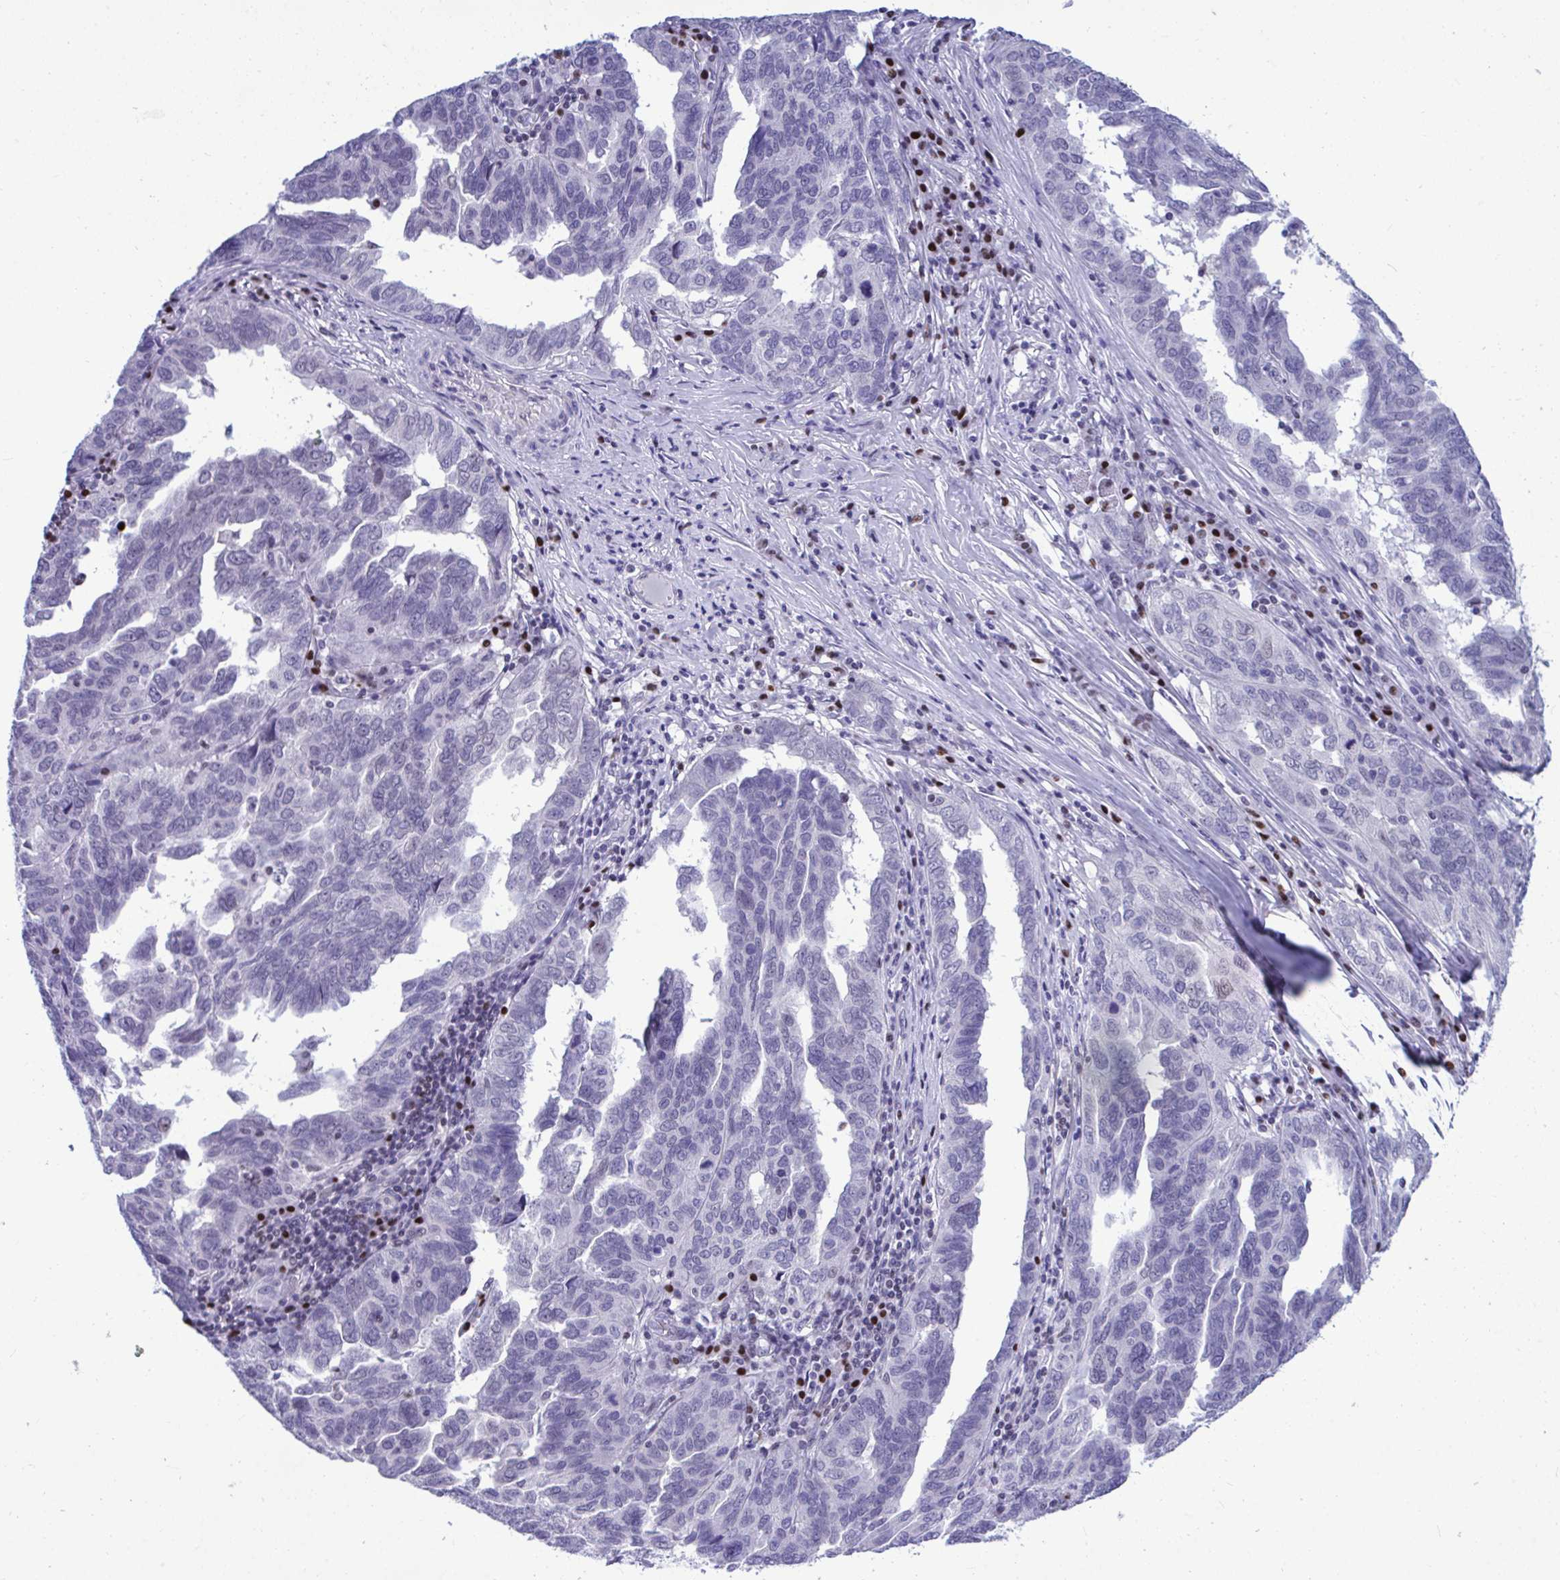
{"staining": {"intensity": "negative", "quantity": "none", "location": "none"}, "tissue": "ovarian cancer", "cell_type": "Tumor cells", "image_type": "cancer", "snomed": [{"axis": "morphology", "description": "Cystadenocarcinoma, serous, NOS"}, {"axis": "topography", "description": "Ovary"}], "caption": "Micrograph shows no protein positivity in tumor cells of serous cystadenocarcinoma (ovarian) tissue. Brightfield microscopy of immunohistochemistry (IHC) stained with DAB (3,3'-diaminobenzidine) (brown) and hematoxylin (blue), captured at high magnification.", "gene": "SLC25A51", "patient": {"sex": "female", "age": 64}}